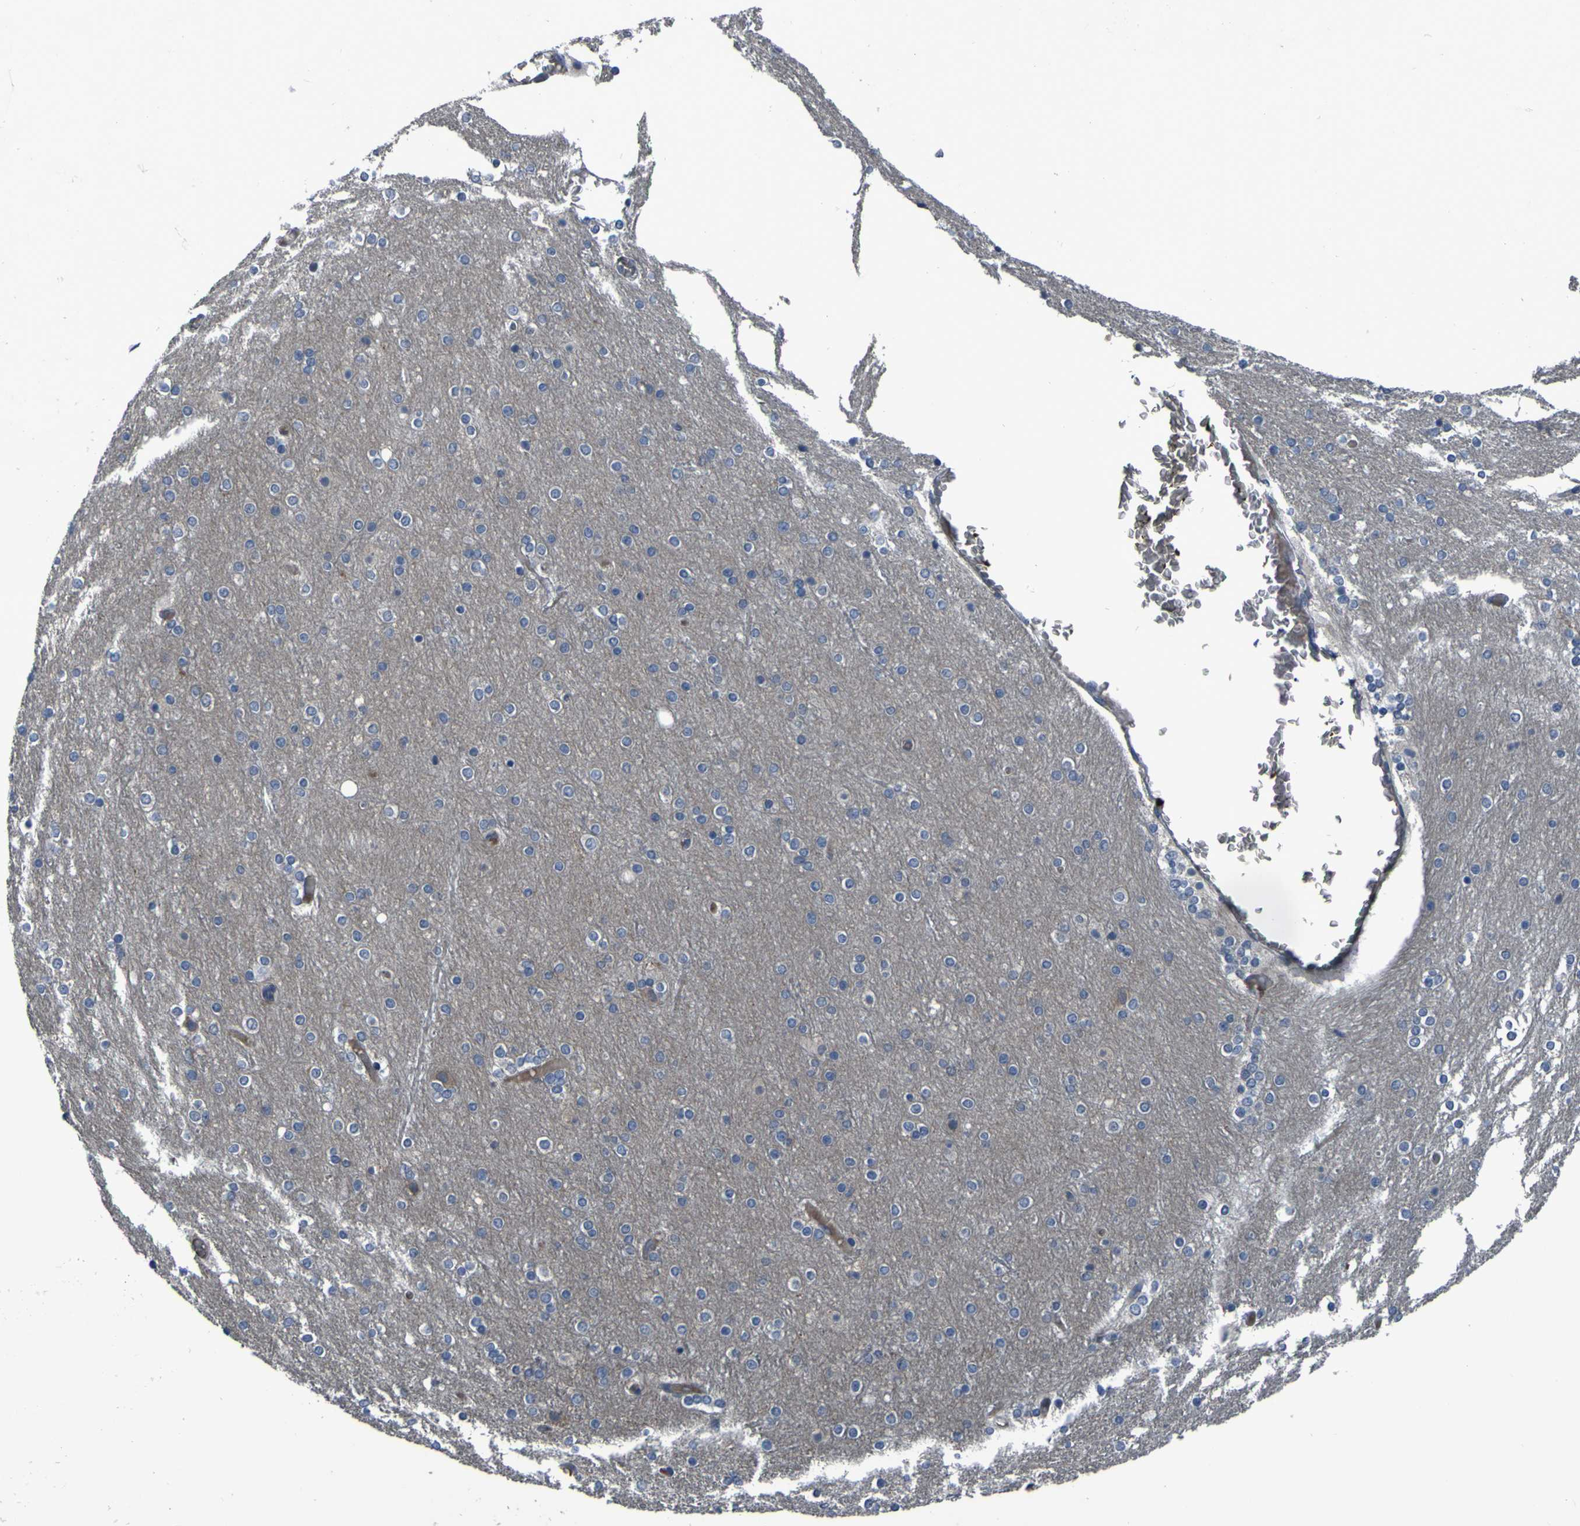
{"staining": {"intensity": "negative", "quantity": "none", "location": "none"}, "tissue": "cerebral cortex", "cell_type": "Endothelial cells", "image_type": "normal", "snomed": [{"axis": "morphology", "description": "Normal tissue, NOS"}, {"axis": "topography", "description": "Cerebral cortex"}], "caption": "There is no significant positivity in endothelial cells of cerebral cortex. (Immunohistochemistry, brightfield microscopy, high magnification).", "gene": "GRAMD1A", "patient": {"sex": "female", "age": 54}}